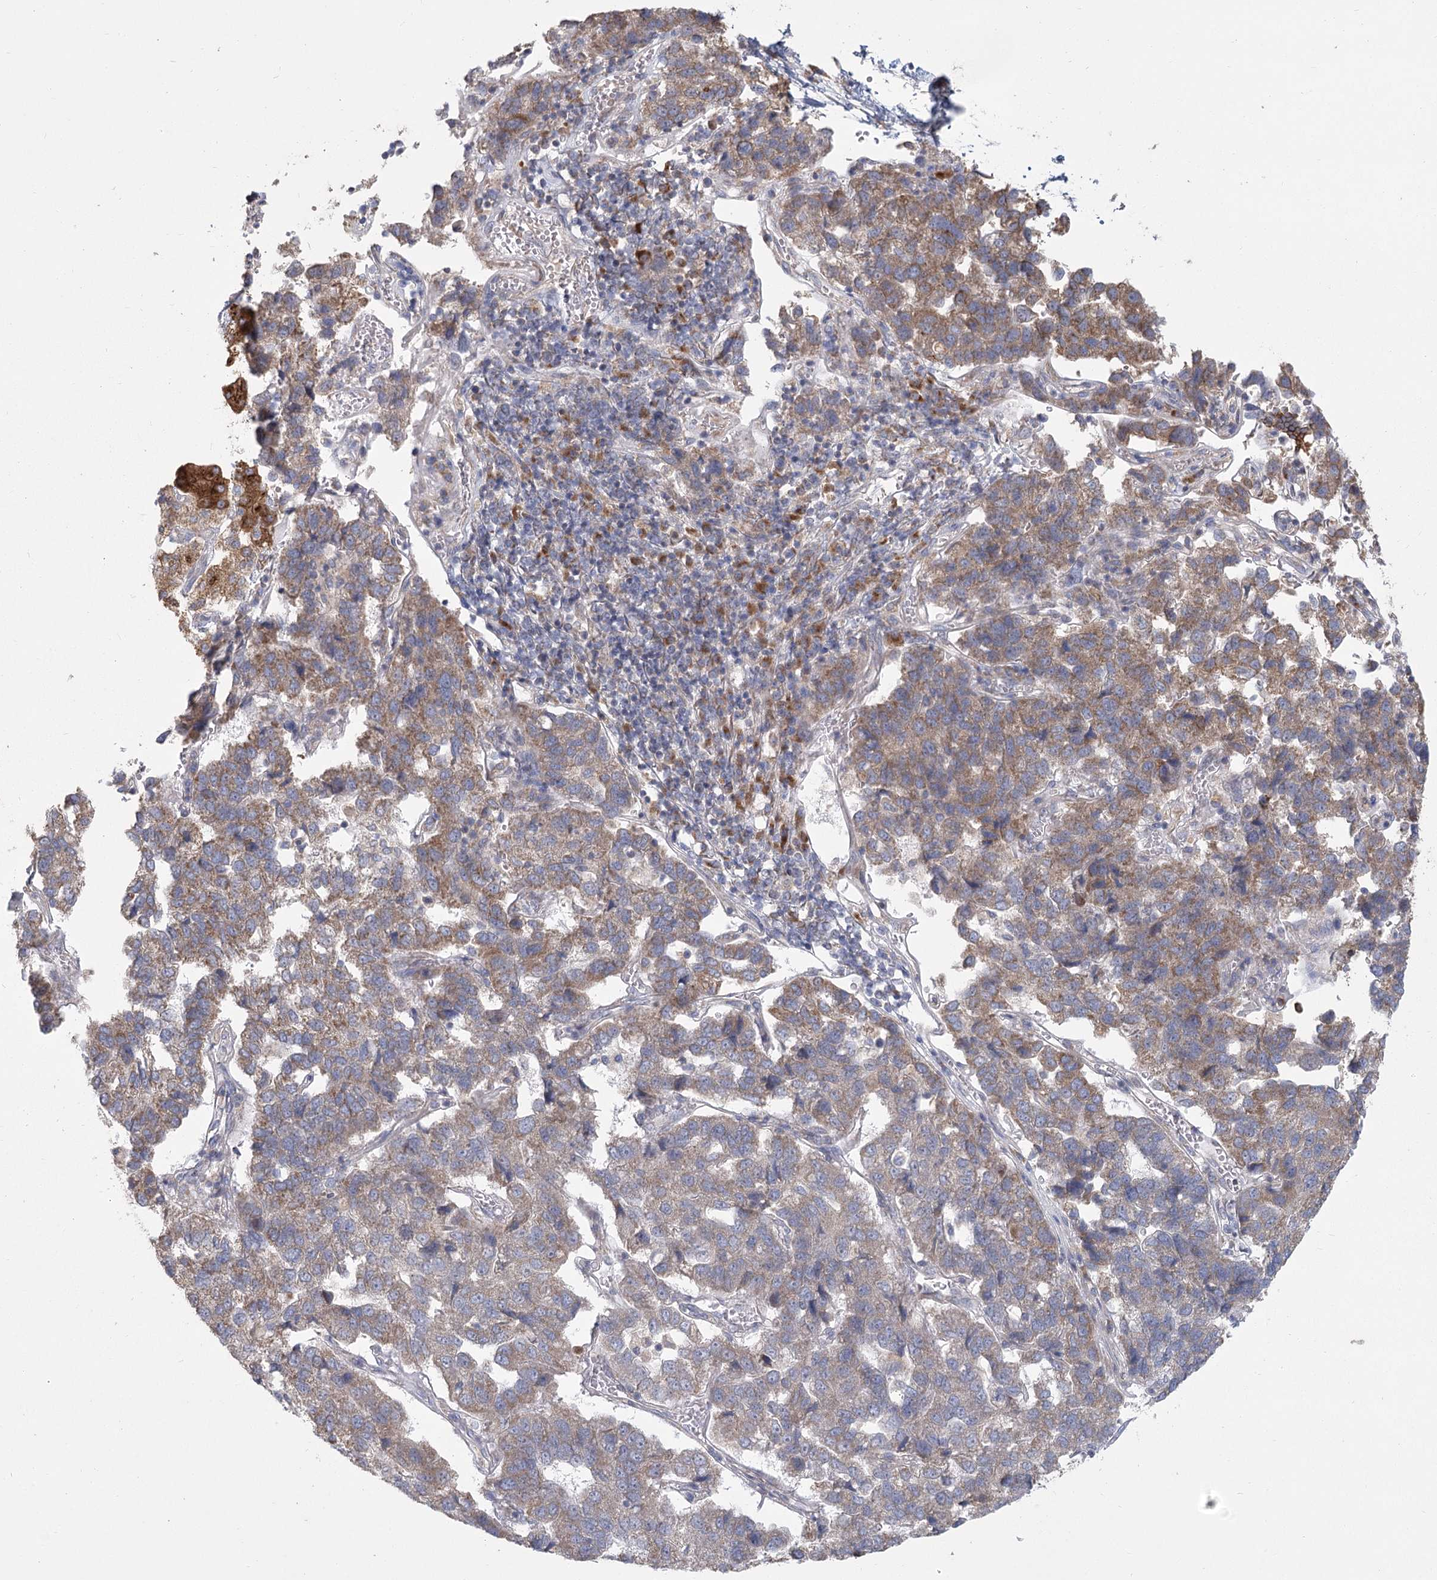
{"staining": {"intensity": "moderate", "quantity": "25%-75%", "location": "cytoplasmic/membranous"}, "tissue": "pancreatic cancer", "cell_type": "Tumor cells", "image_type": "cancer", "snomed": [{"axis": "morphology", "description": "Adenocarcinoma, NOS"}, {"axis": "topography", "description": "Pancreas"}], "caption": "Immunohistochemistry (IHC) micrograph of human pancreatic cancer stained for a protein (brown), which reveals medium levels of moderate cytoplasmic/membranous staining in approximately 25%-75% of tumor cells.", "gene": "CNTLN", "patient": {"sex": "female", "age": 61}}